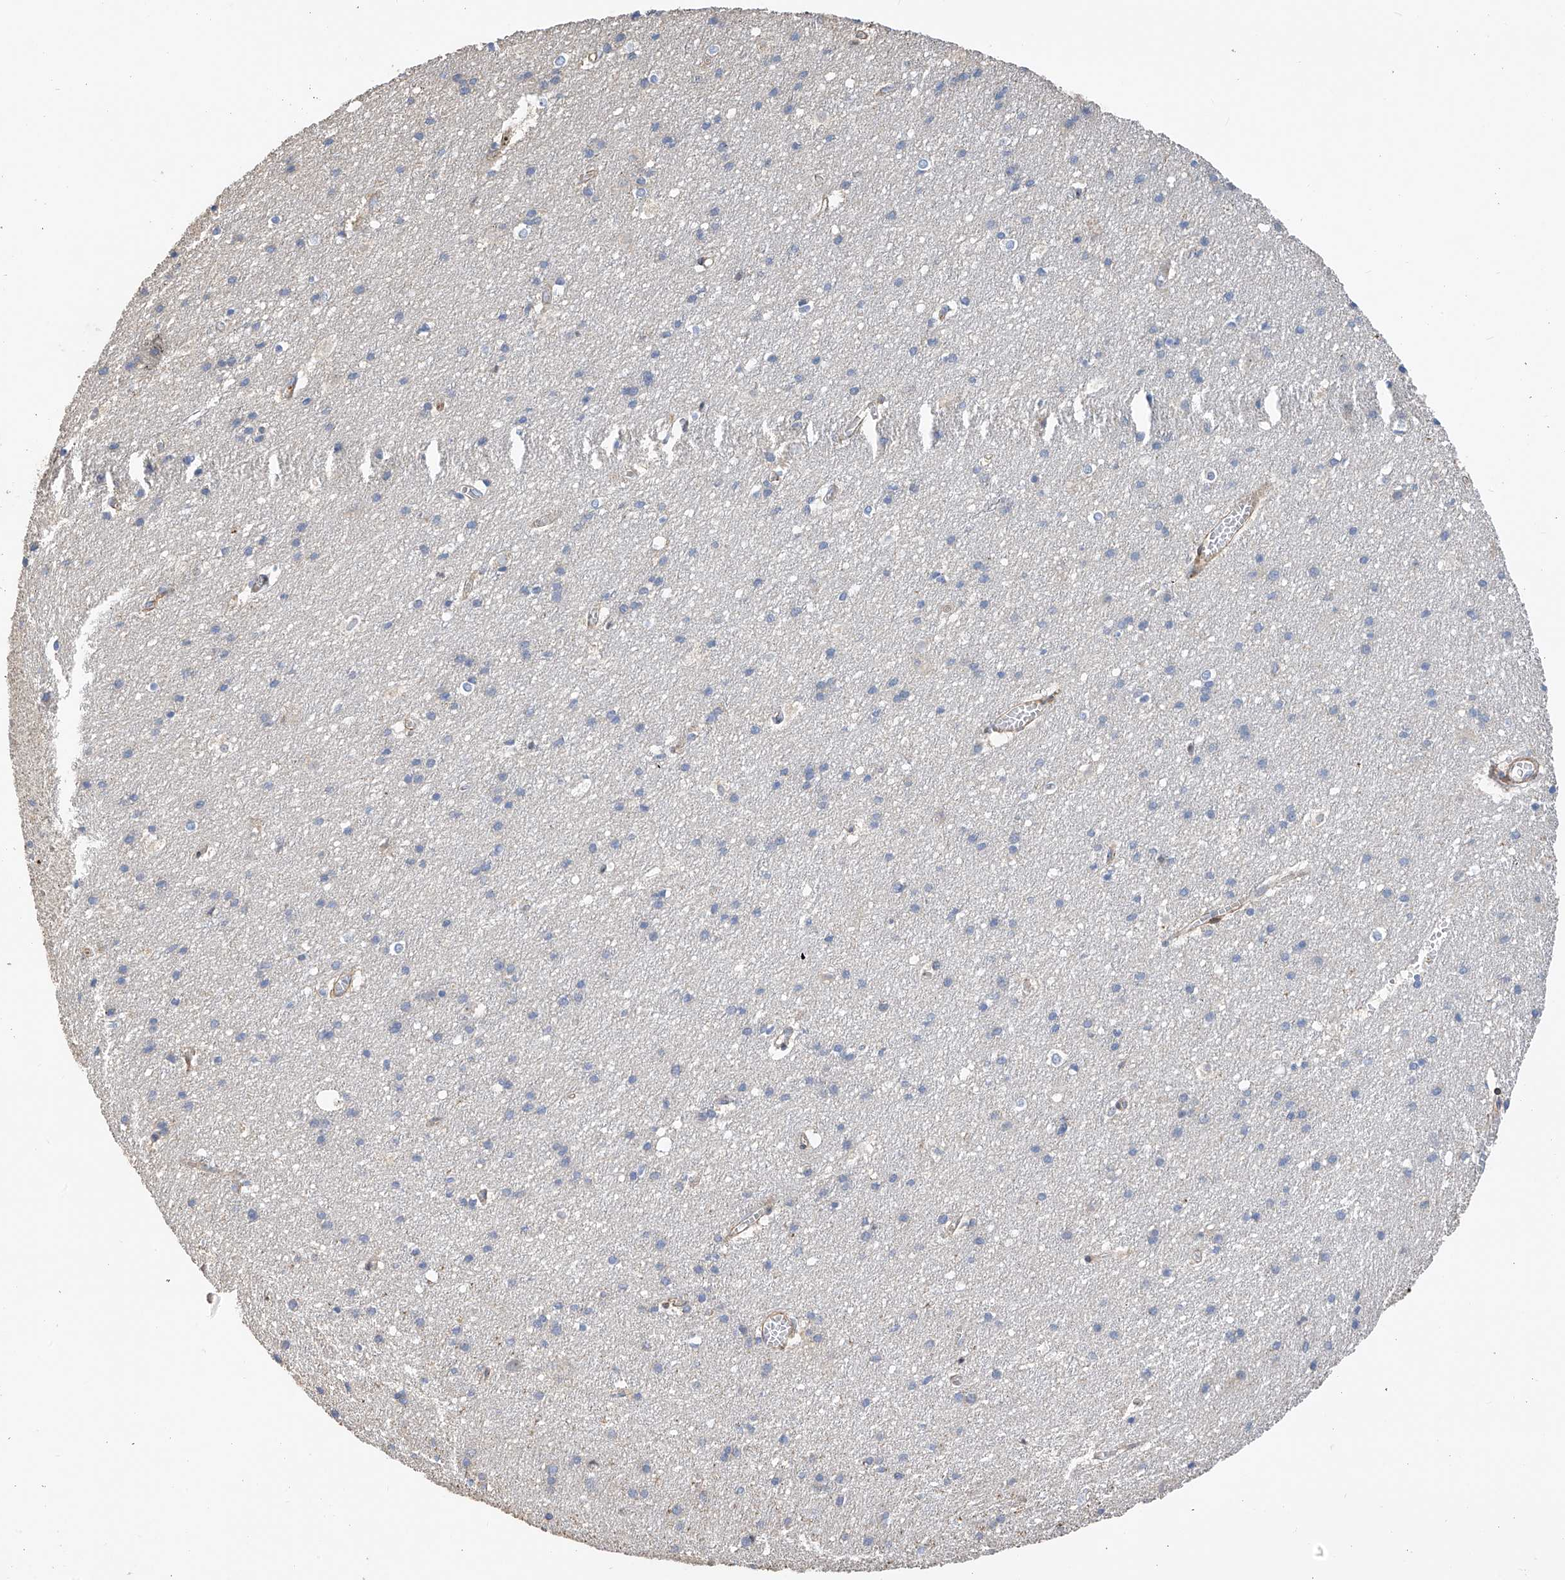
{"staining": {"intensity": "weak", "quantity": "25%-75%", "location": "cytoplasmic/membranous"}, "tissue": "cerebral cortex", "cell_type": "Endothelial cells", "image_type": "normal", "snomed": [{"axis": "morphology", "description": "Normal tissue, NOS"}, {"axis": "topography", "description": "Cerebral cortex"}], "caption": "This image exhibits immunohistochemistry staining of normal cerebral cortex, with low weak cytoplasmic/membranous expression in about 25%-75% of endothelial cells.", "gene": "SLC43A3", "patient": {"sex": "male", "age": 54}}